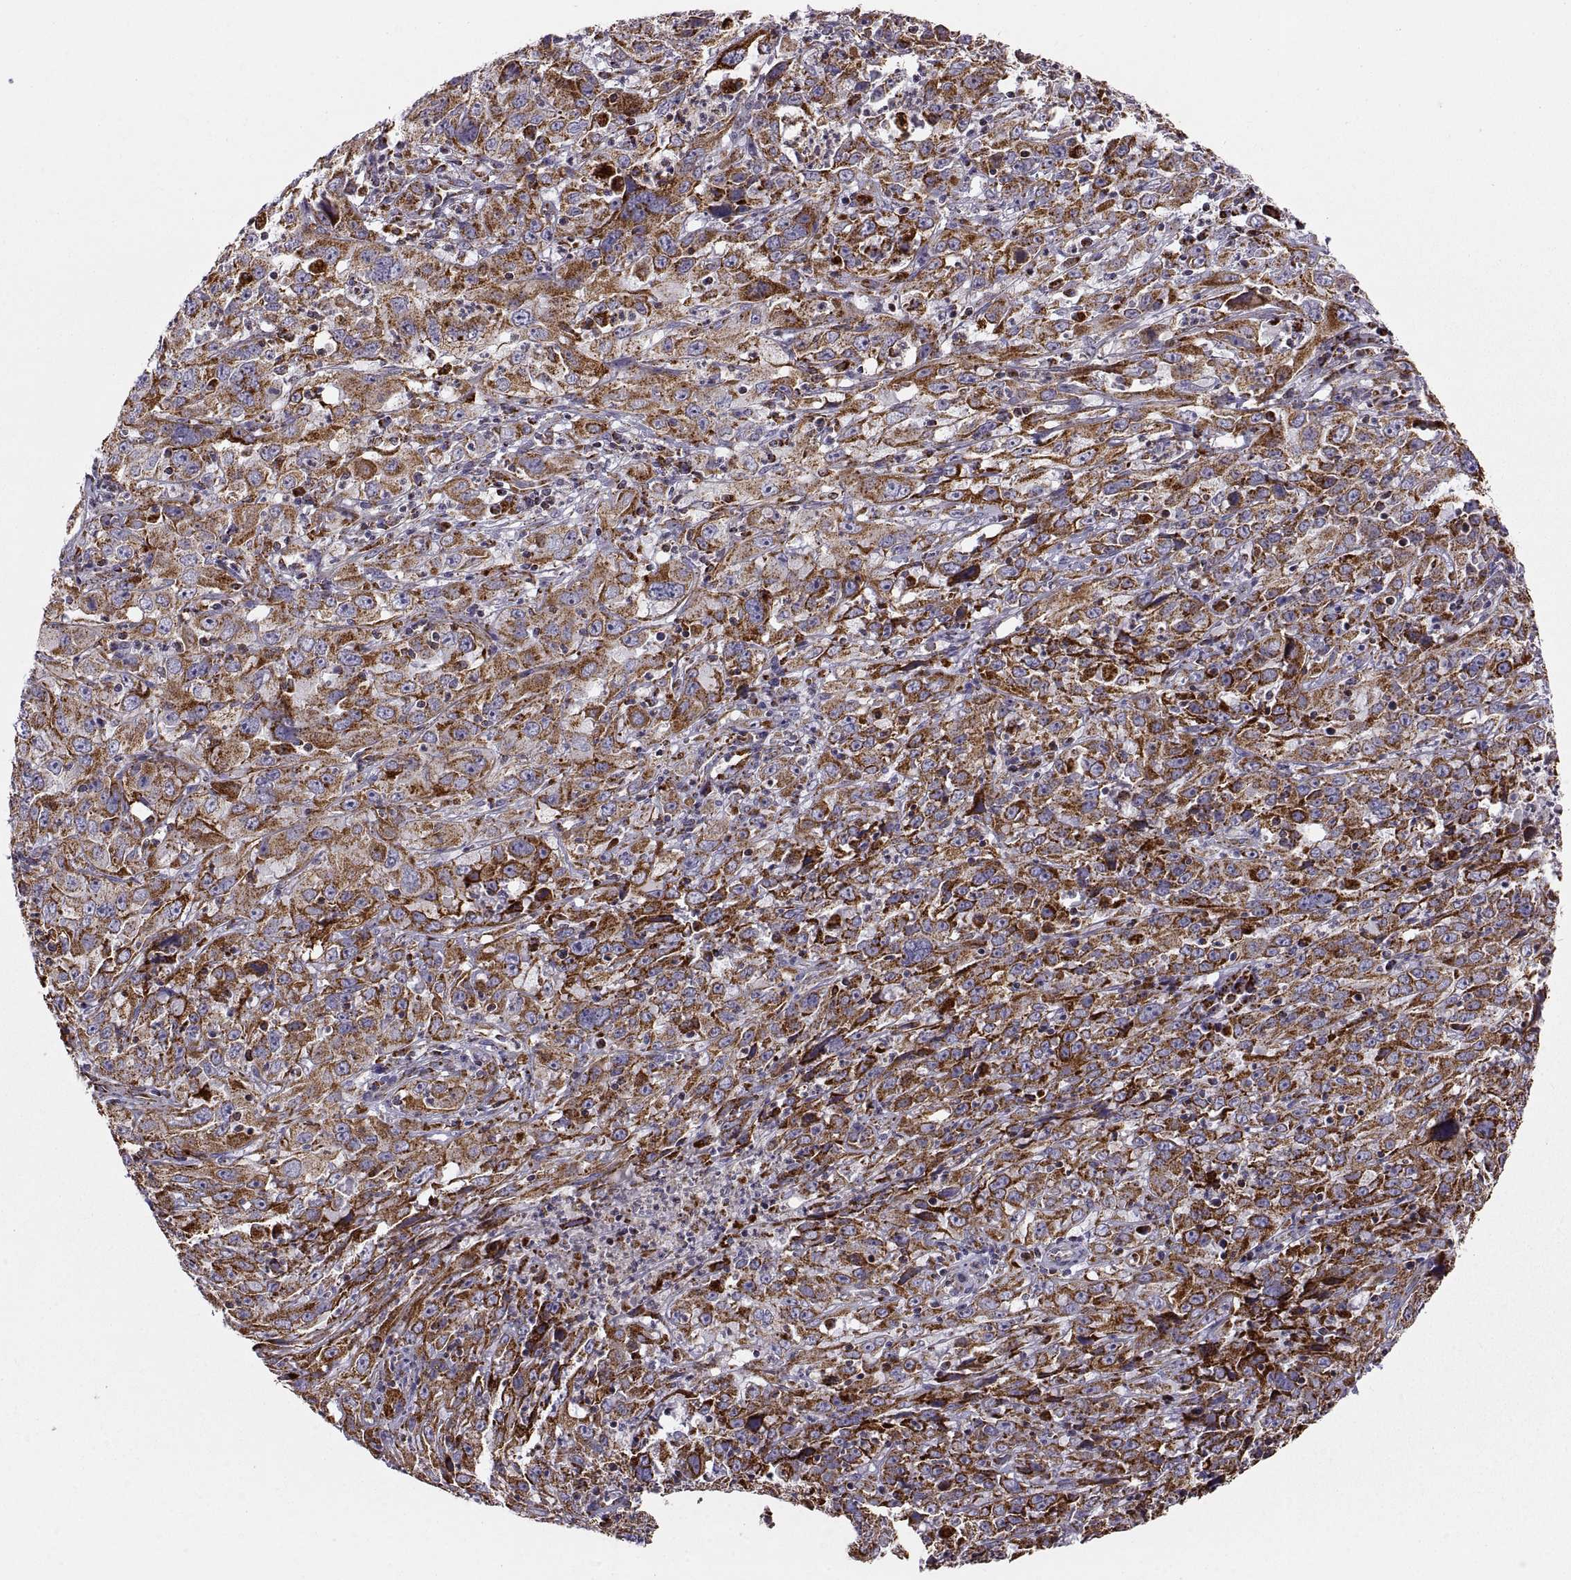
{"staining": {"intensity": "strong", "quantity": ">75%", "location": "cytoplasmic/membranous"}, "tissue": "cervical cancer", "cell_type": "Tumor cells", "image_type": "cancer", "snomed": [{"axis": "morphology", "description": "Squamous cell carcinoma, NOS"}, {"axis": "topography", "description": "Cervix"}], "caption": "Immunohistochemical staining of human cervical squamous cell carcinoma reveals high levels of strong cytoplasmic/membranous positivity in approximately >75% of tumor cells.", "gene": "ARSD", "patient": {"sex": "female", "age": 32}}